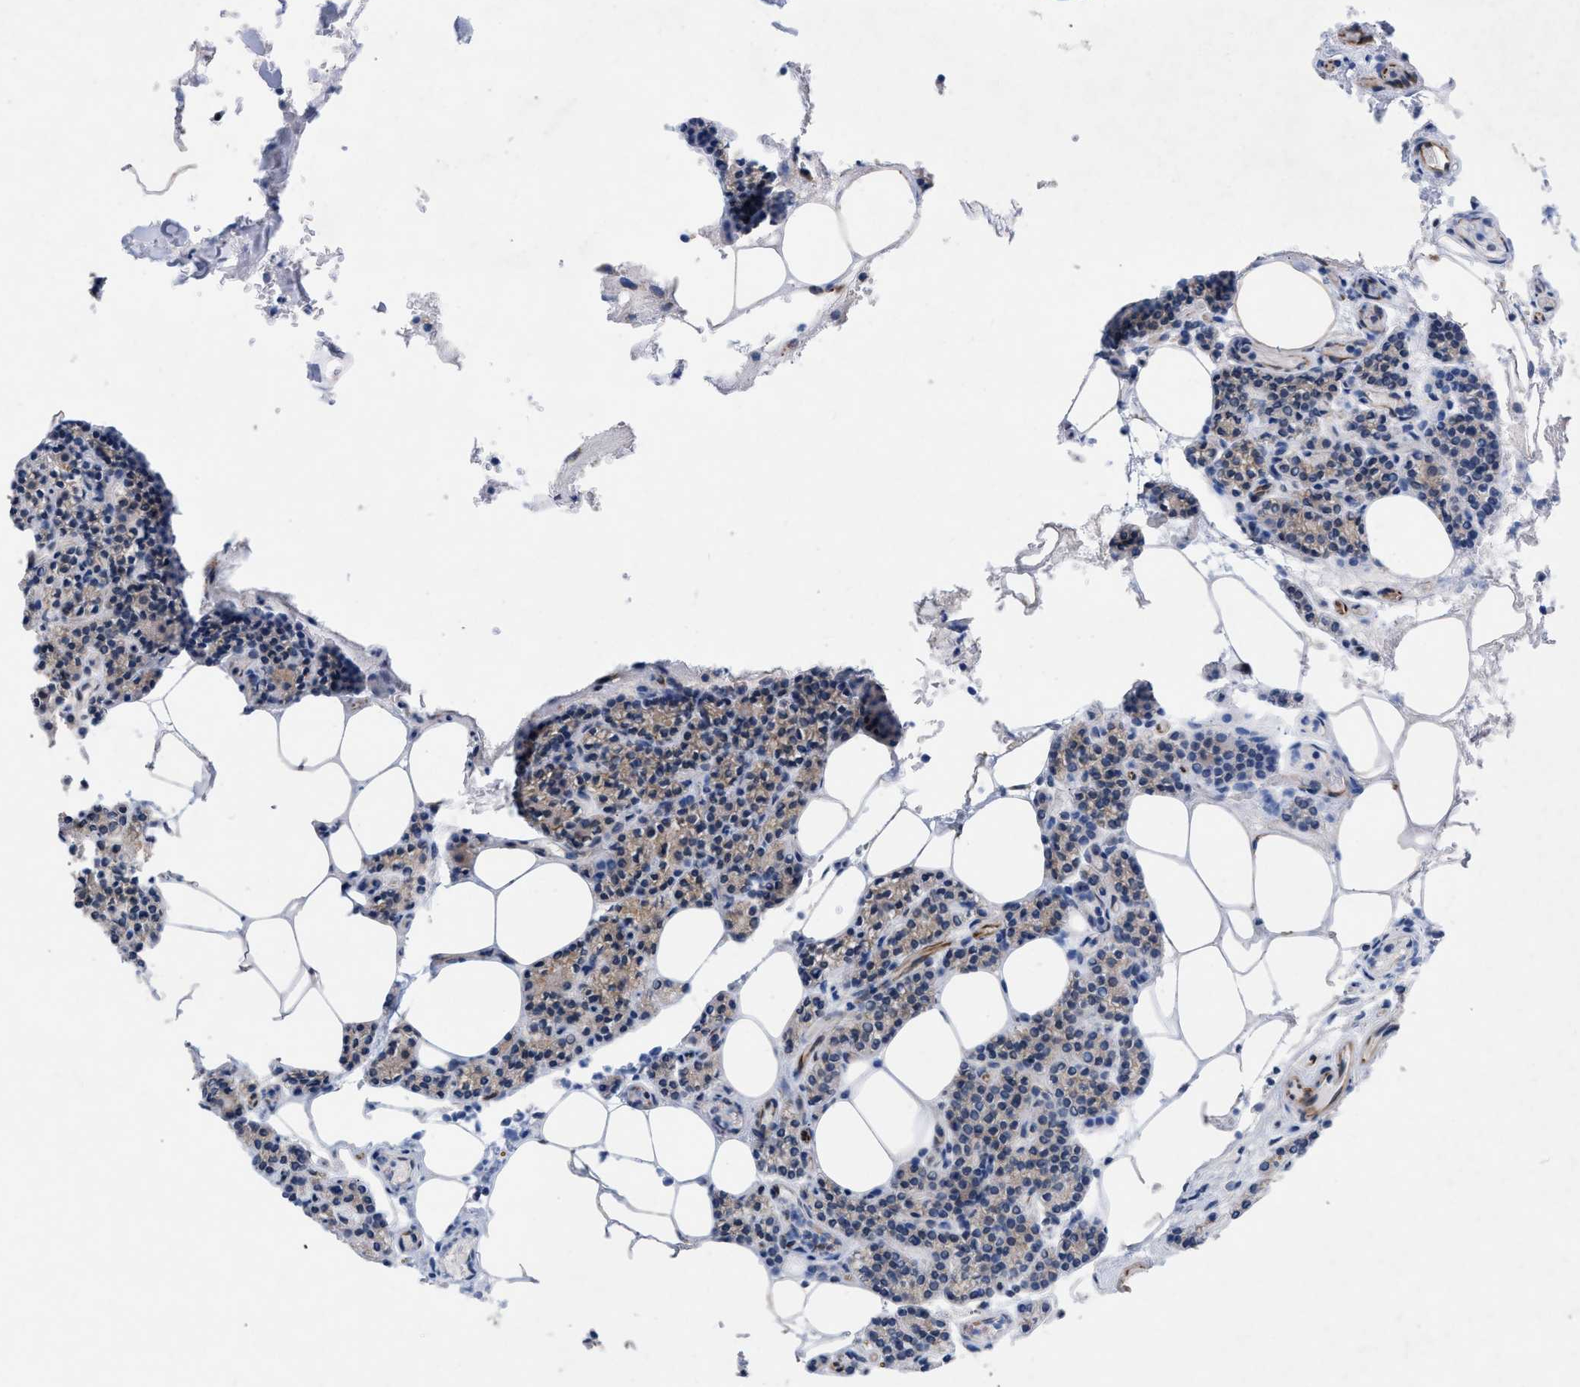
{"staining": {"intensity": "weak", "quantity": "25%-75%", "location": "cytoplasmic/membranous"}, "tissue": "parathyroid gland", "cell_type": "Glandular cells", "image_type": "normal", "snomed": [{"axis": "morphology", "description": "Normal tissue, NOS"}, {"axis": "morphology", "description": "Adenoma, NOS"}, {"axis": "topography", "description": "Parathyroid gland"}], "caption": "An immunohistochemistry (IHC) photomicrograph of unremarkable tissue is shown. Protein staining in brown highlights weak cytoplasmic/membranous positivity in parathyroid gland within glandular cells.", "gene": "TMEM131", "patient": {"sex": "female", "age": 70}}